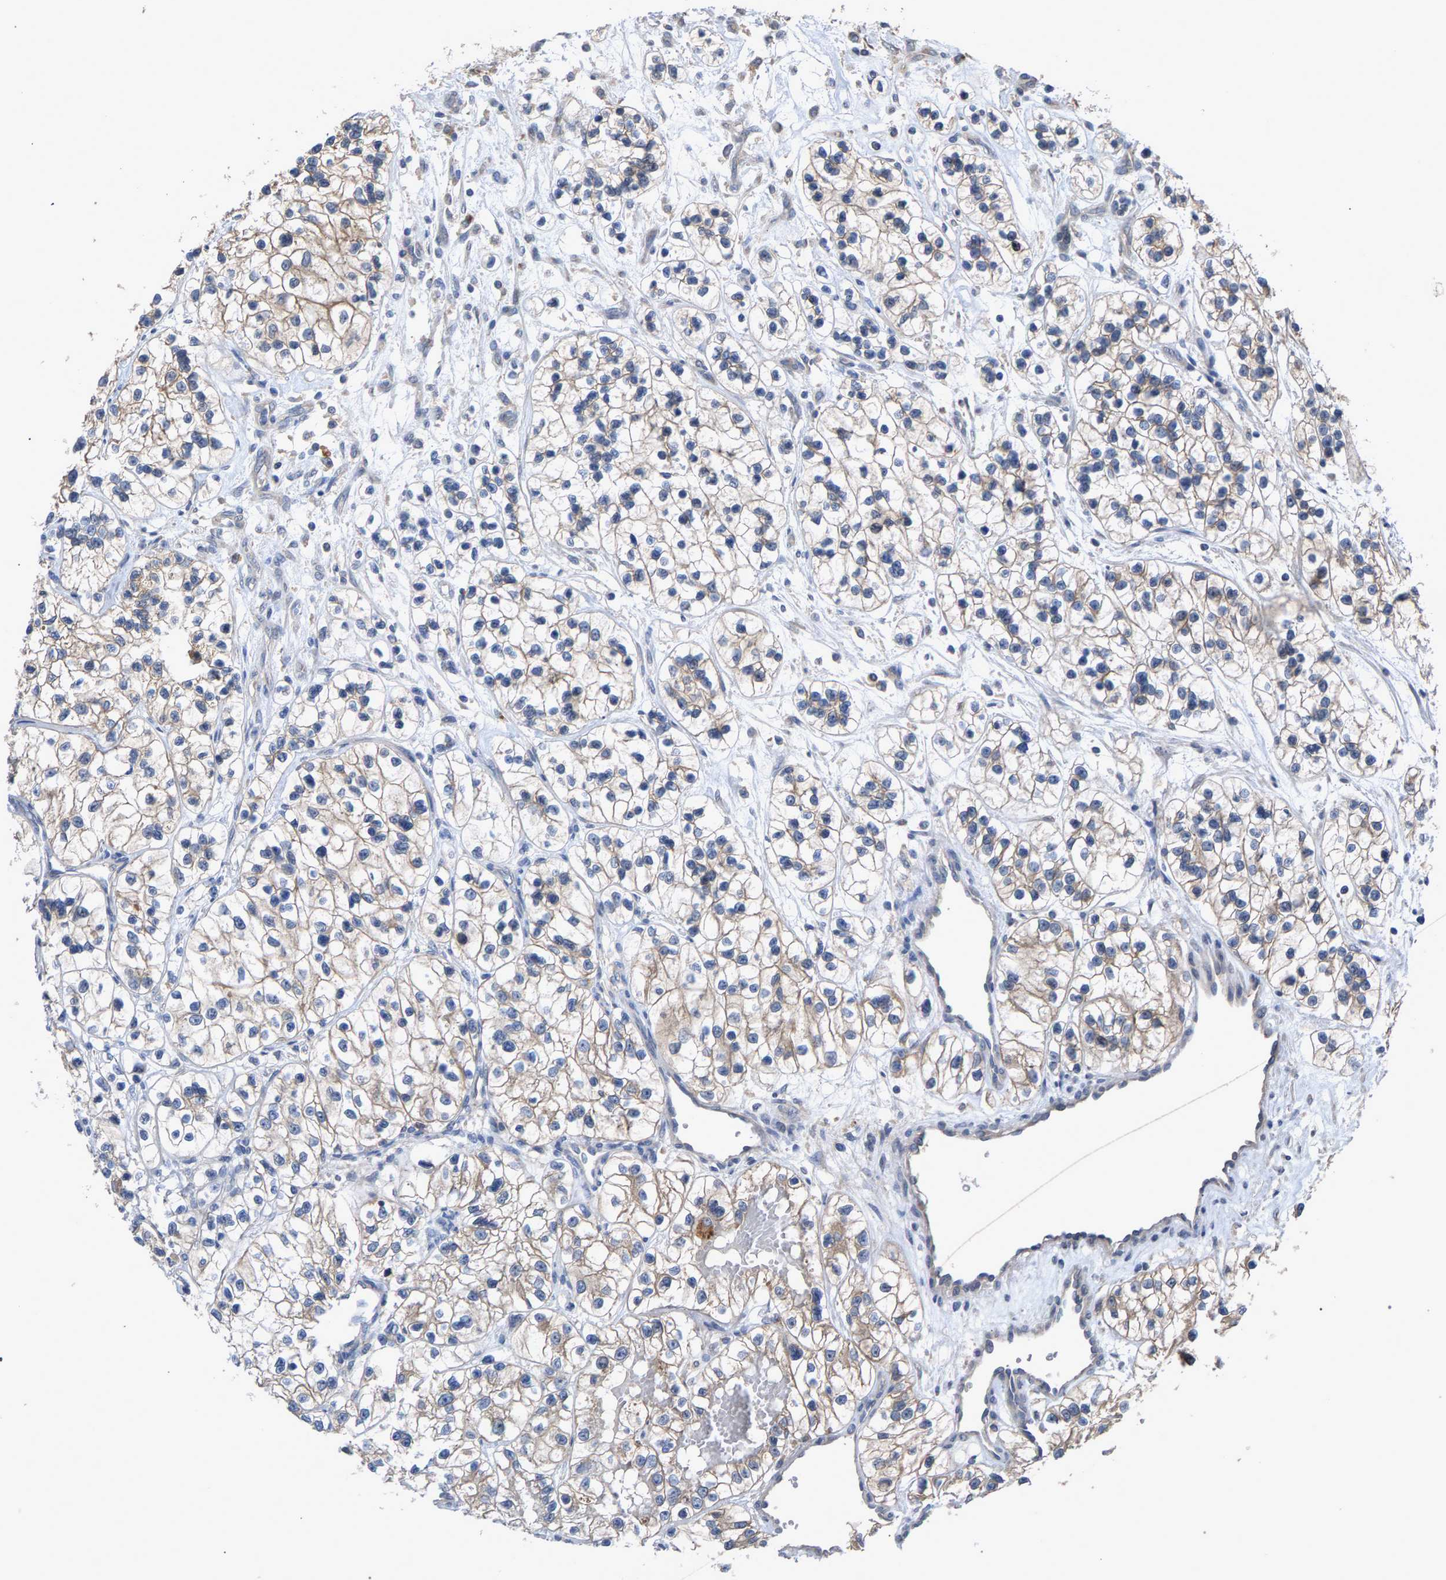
{"staining": {"intensity": "weak", "quantity": "25%-75%", "location": "cytoplasmic/membranous"}, "tissue": "renal cancer", "cell_type": "Tumor cells", "image_type": "cancer", "snomed": [{"axis": "morphology", "description": "Adenocarcinoma, NOS"}, {"axis": "topography", "description": "Kidney"}], "caption": "Renal cancer (adenocarcinoma) tissue reveals weak cytoplasmic/membranous staining in approximately 25%-75% of tumor cells, visualized by immunohistochemistry. Immunohistochemistry (ihc) stains the protein of interest in brown and the nuclei are stained blue.", "gene": "SLC4A4", "patient": {"sex": "female", "age": 57}}